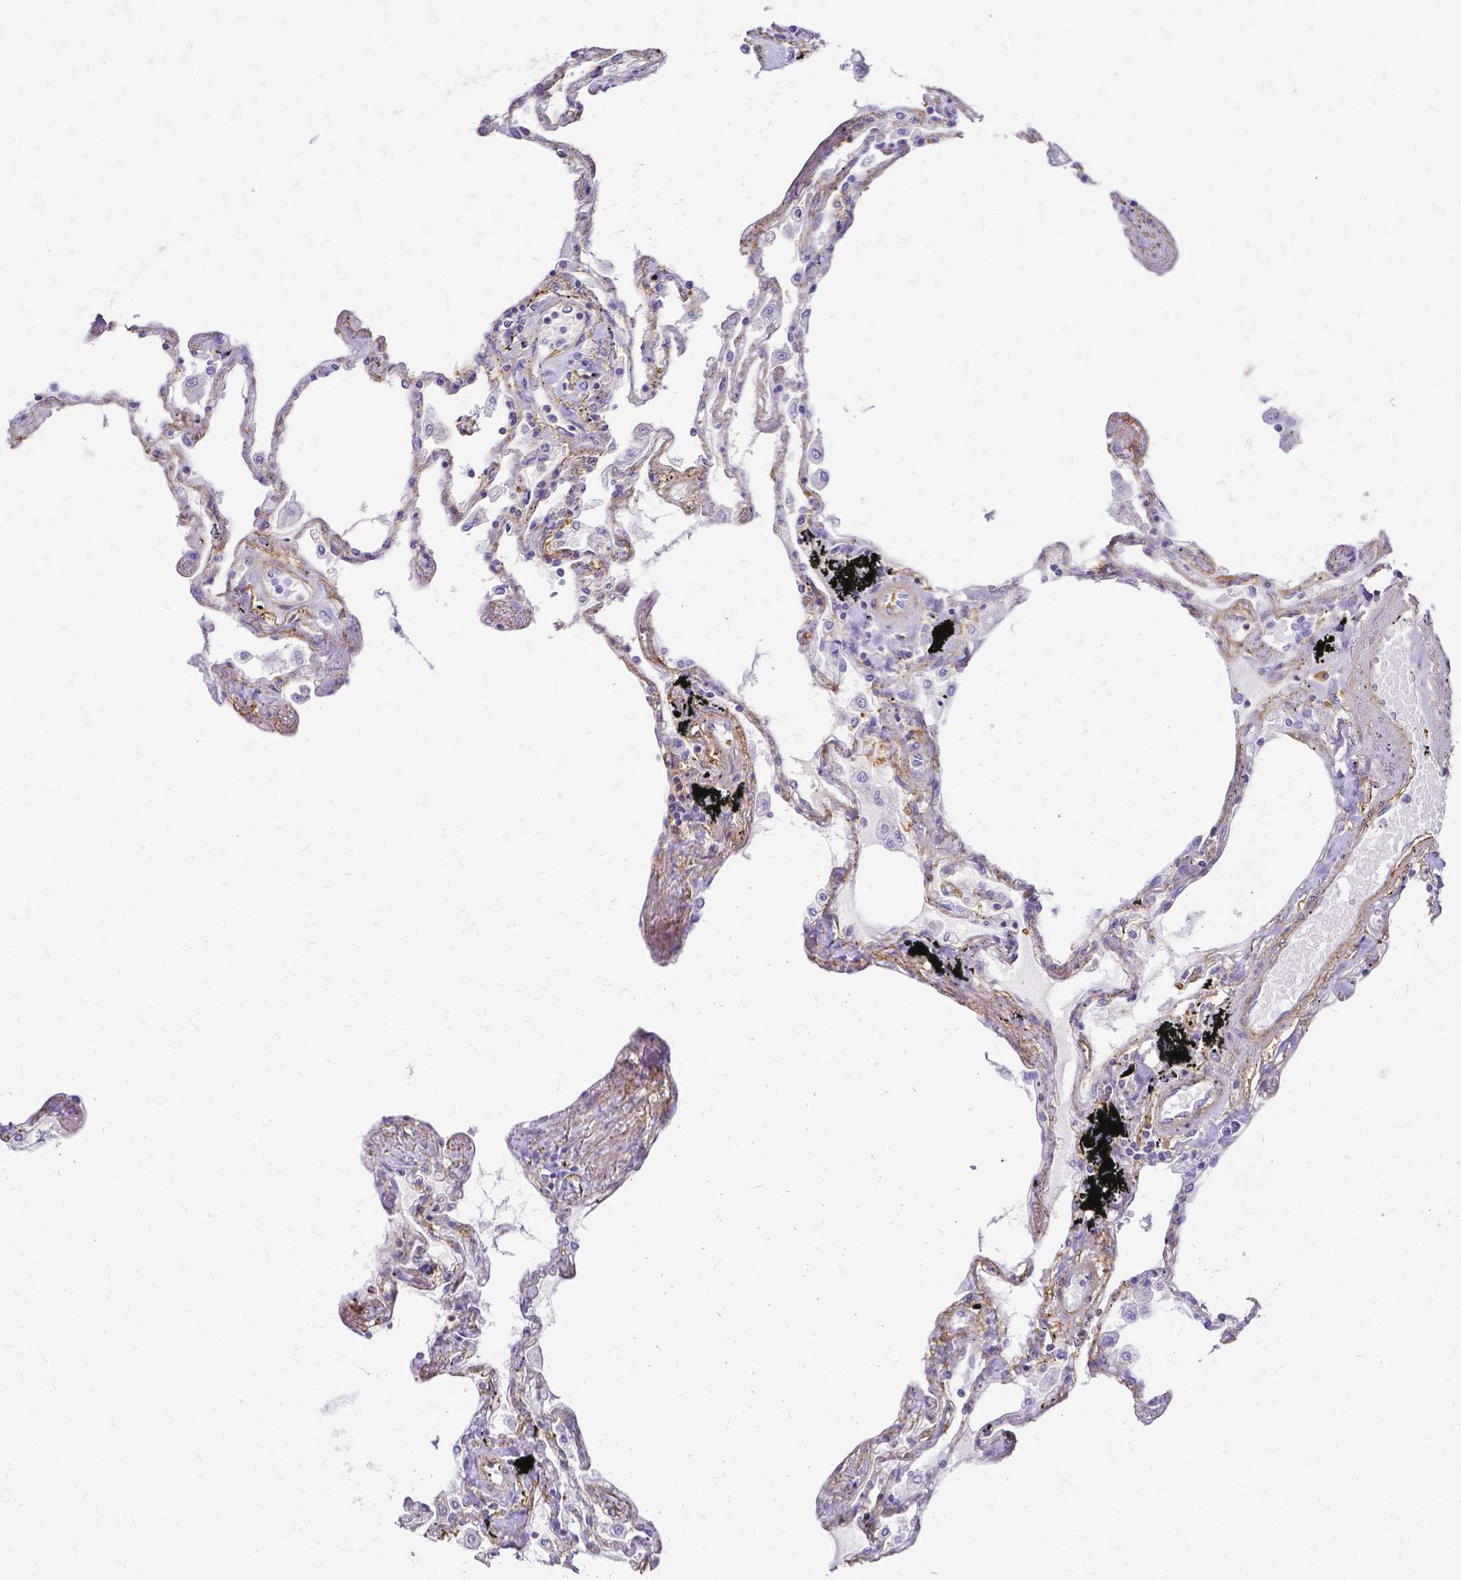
{"staining": {"intensity": "negative", "quantity": "none", "location": "none"}, "tissue": "lung", "cell_type": "Alveolar cells", "image_type": "normal", "snomed": [{"axis": "morphology", "description": "Normal tissue, NOS"}, {"axis": "morphology", "description": "Adenocarcinoma, NOS"}, {"axis": "topography", "description": "Cartilage tissue"}, {"axis": "topography", "description": "Lung"}], "caption": "The immunohistochemistry (IHC) photomicrograph has no significant expression in alveolar cells of lung. (IHC, brightfield microscopy, high magnification).", "gene": "HSPA12A", "patient": {"sex": "female", "age": 67}}